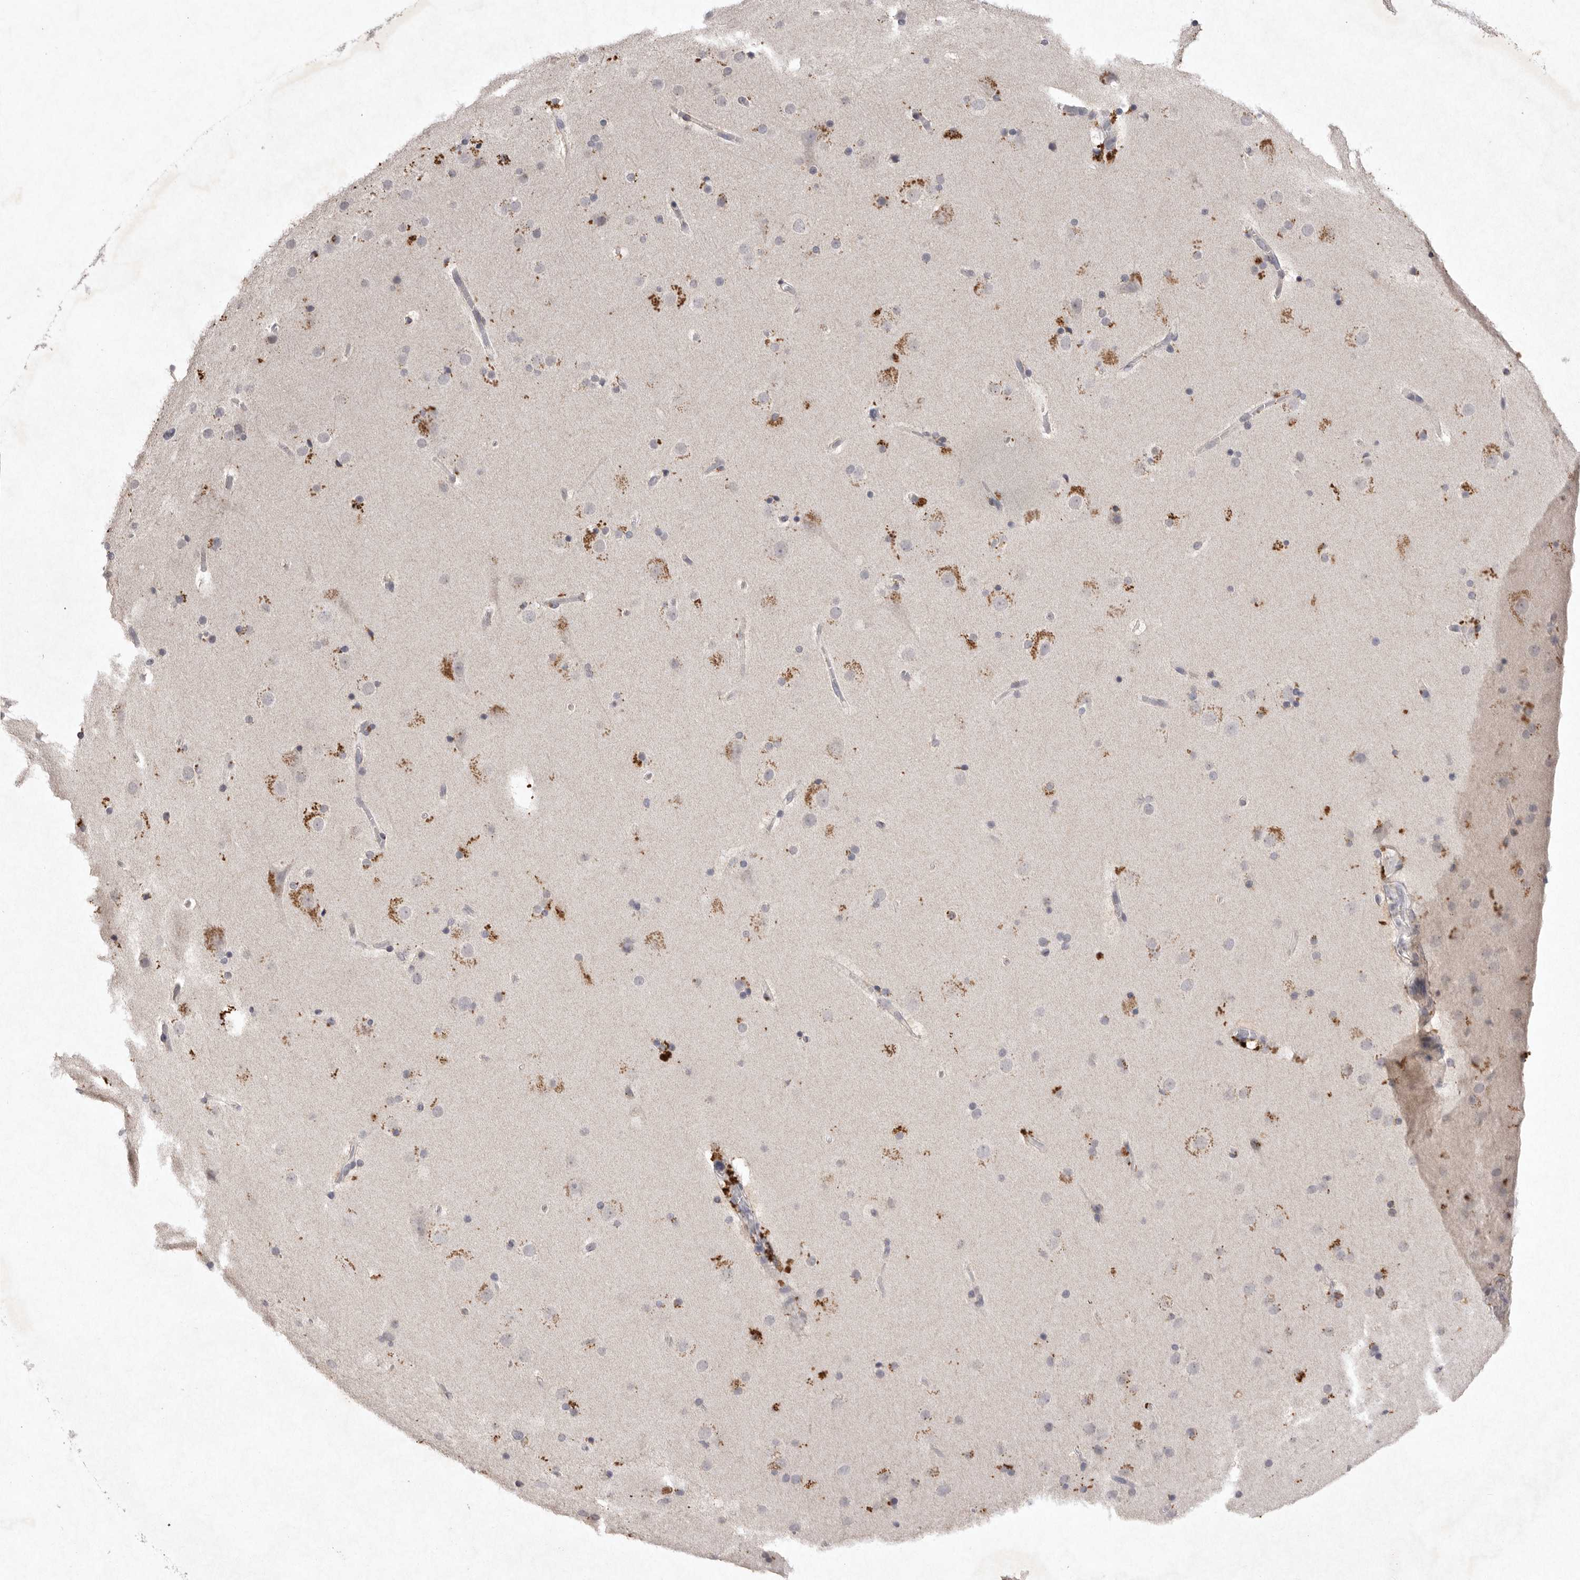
{"staining": {"intensity": "negative", "quantity": "none", "location": "none"}, "tissue": "cerebral cortex", "cell_type": "Endothelial cells", "image_type": "normal", "snomed": [{"axis": "morphology", "description": "Normal tissue, NOS"}, {"axis": "topography", "description": "Cerebral cortex"}], "caption": "This image is of normal cerebral cortex stained with immunohistochemistry to label a protein in brown with the nuclei are counter-stained blue. There is no staining in endothelial cells.", "gene": "APLNR", "patient": {"sex": "male", "age": 57}}